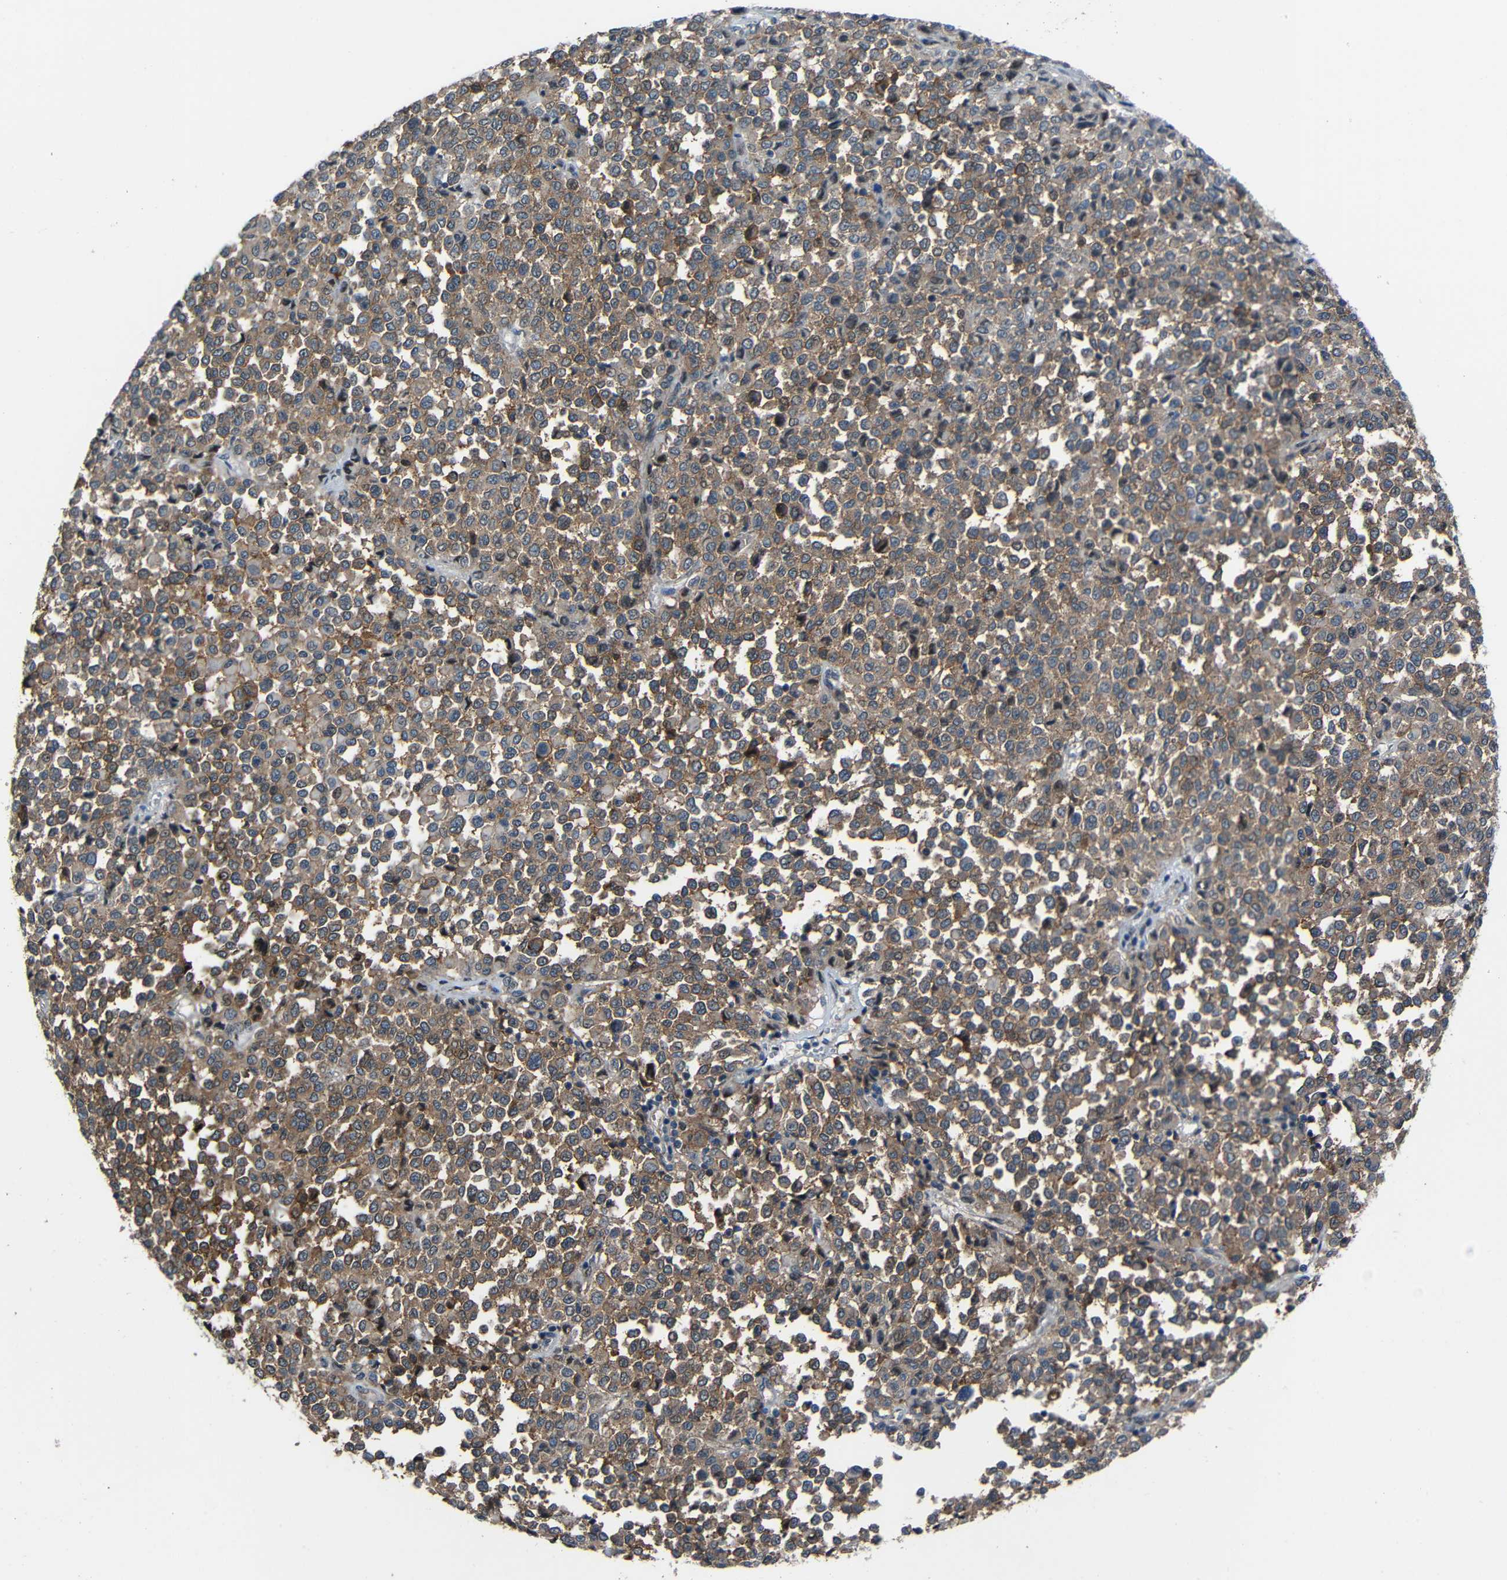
{"staining": {"intensity": "moderate", "quantity": ">75%", "location": "cytoplasmic/membranous"}, "tissue": "melanoma", "cell_type": "Tumor cells", "image_type": "cancer", "snomed": [{"axis": "morphology", "description": "Malignant melanoma, Metastatic site"}, {"axis": "topography", "description": "Pancreas"}], "caption": "High-power microscopy captured an immunohistochemistry photomicrograph of melanoma, revealing moderate cytoplasmic/membranous positivity in about >75% of tumor cells.", "gene": "DNAJC5", "patient": {"sex": "female", "age": 30}}